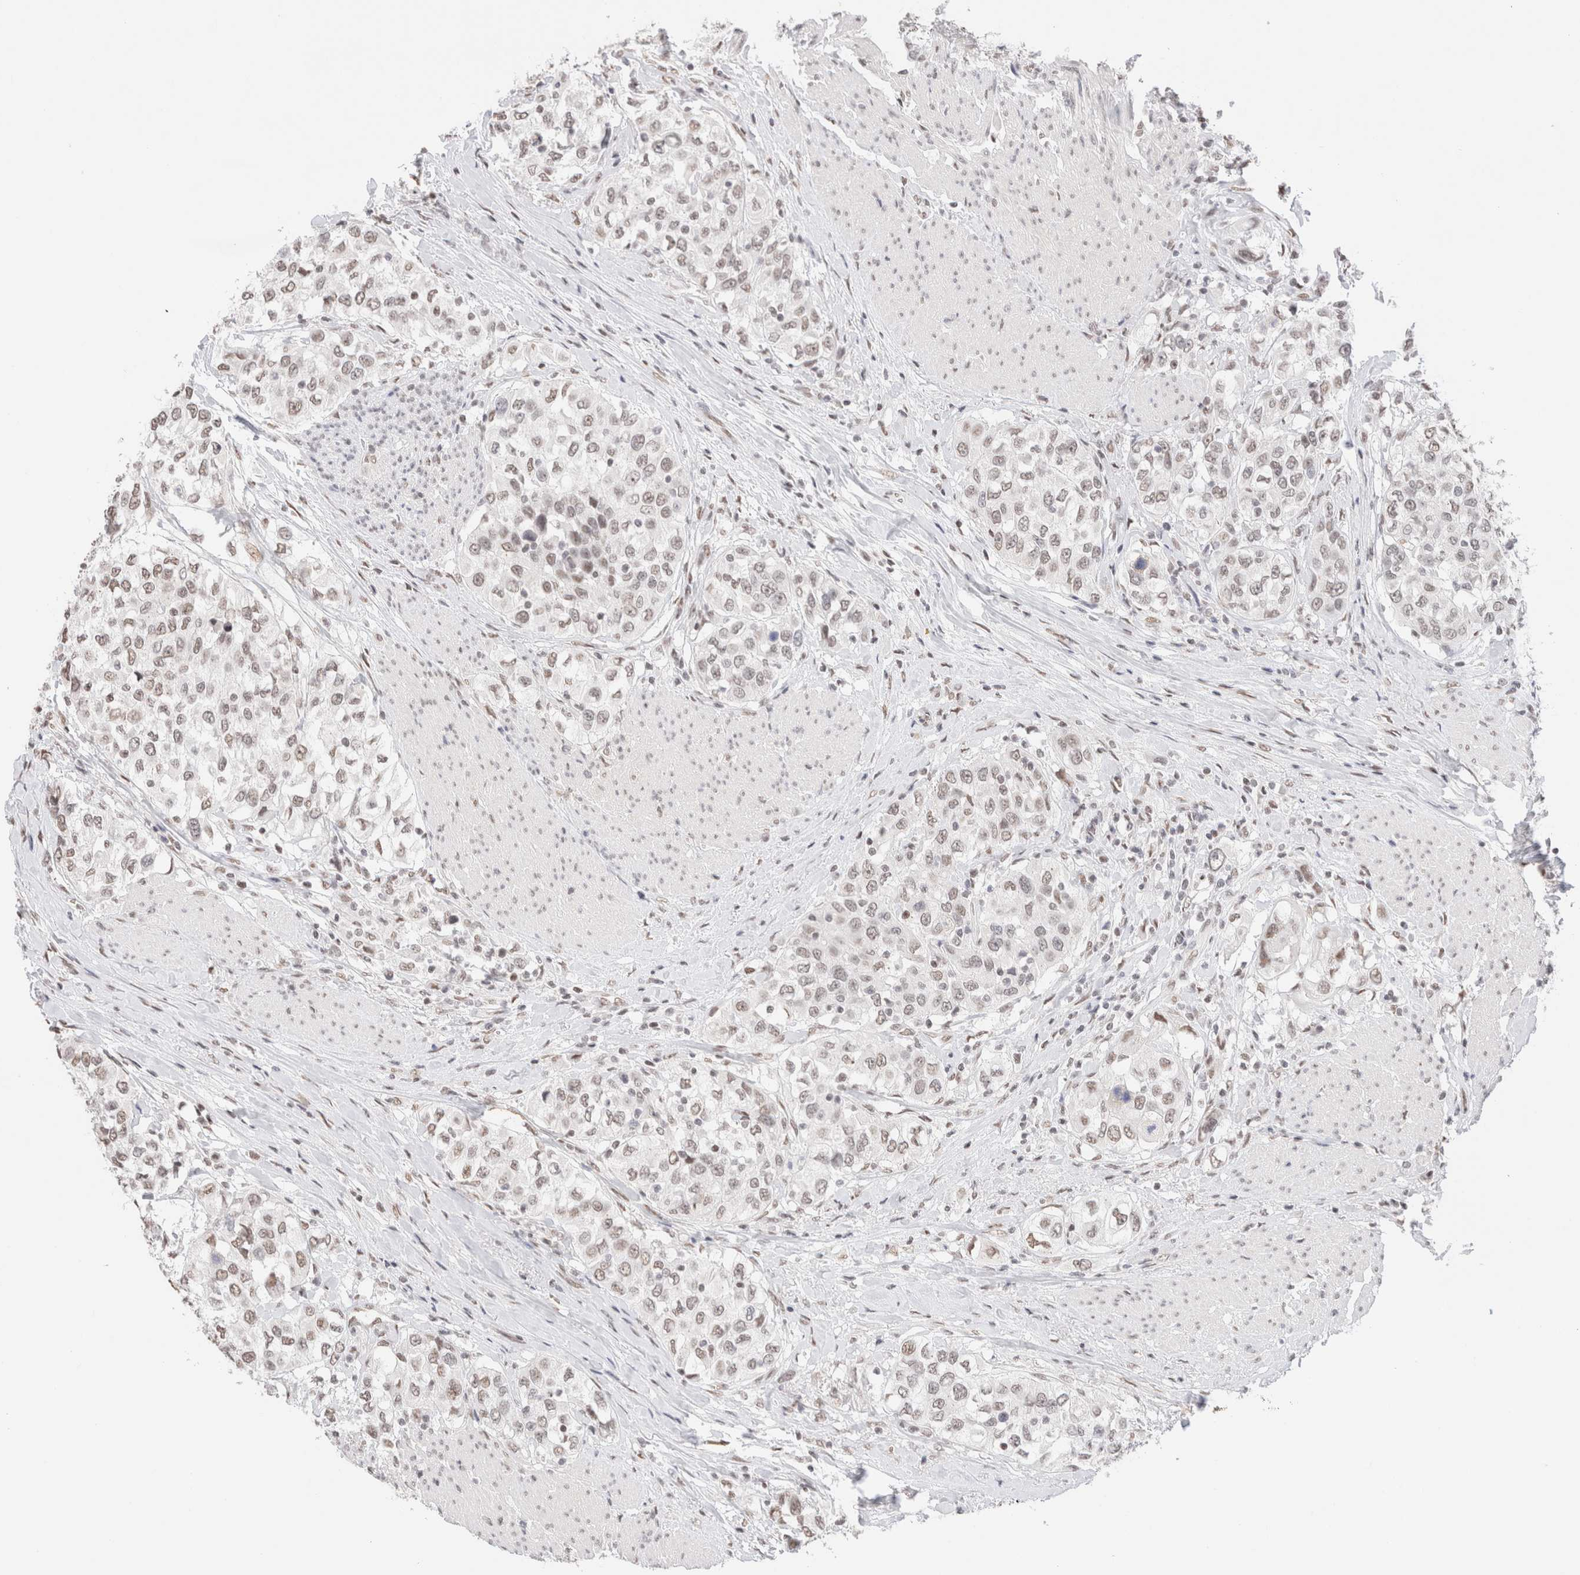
{"staining": {"intensity": "moderate", "quantity": "25%-75%", "location": "nuclear"}, "tissue": "urothelial cancer", "cell_type": "Tumor cells", "image_type": "cancer", "snomed": [{"axis": "morphology", "description": "Urothelial carcinoma, High grade"}, {"axis": "topography", "description": "Urinary bladder"}], "caption": "A high-resolution micrograph shows immunohistochemistry (IHC) staining of urothelial cancer, which exhibits moderate nuclear expression in approximately 25%-75% of tumor cells.", "gene": "SUPT3H", "patient": {"sex": "female", "age": 80}}